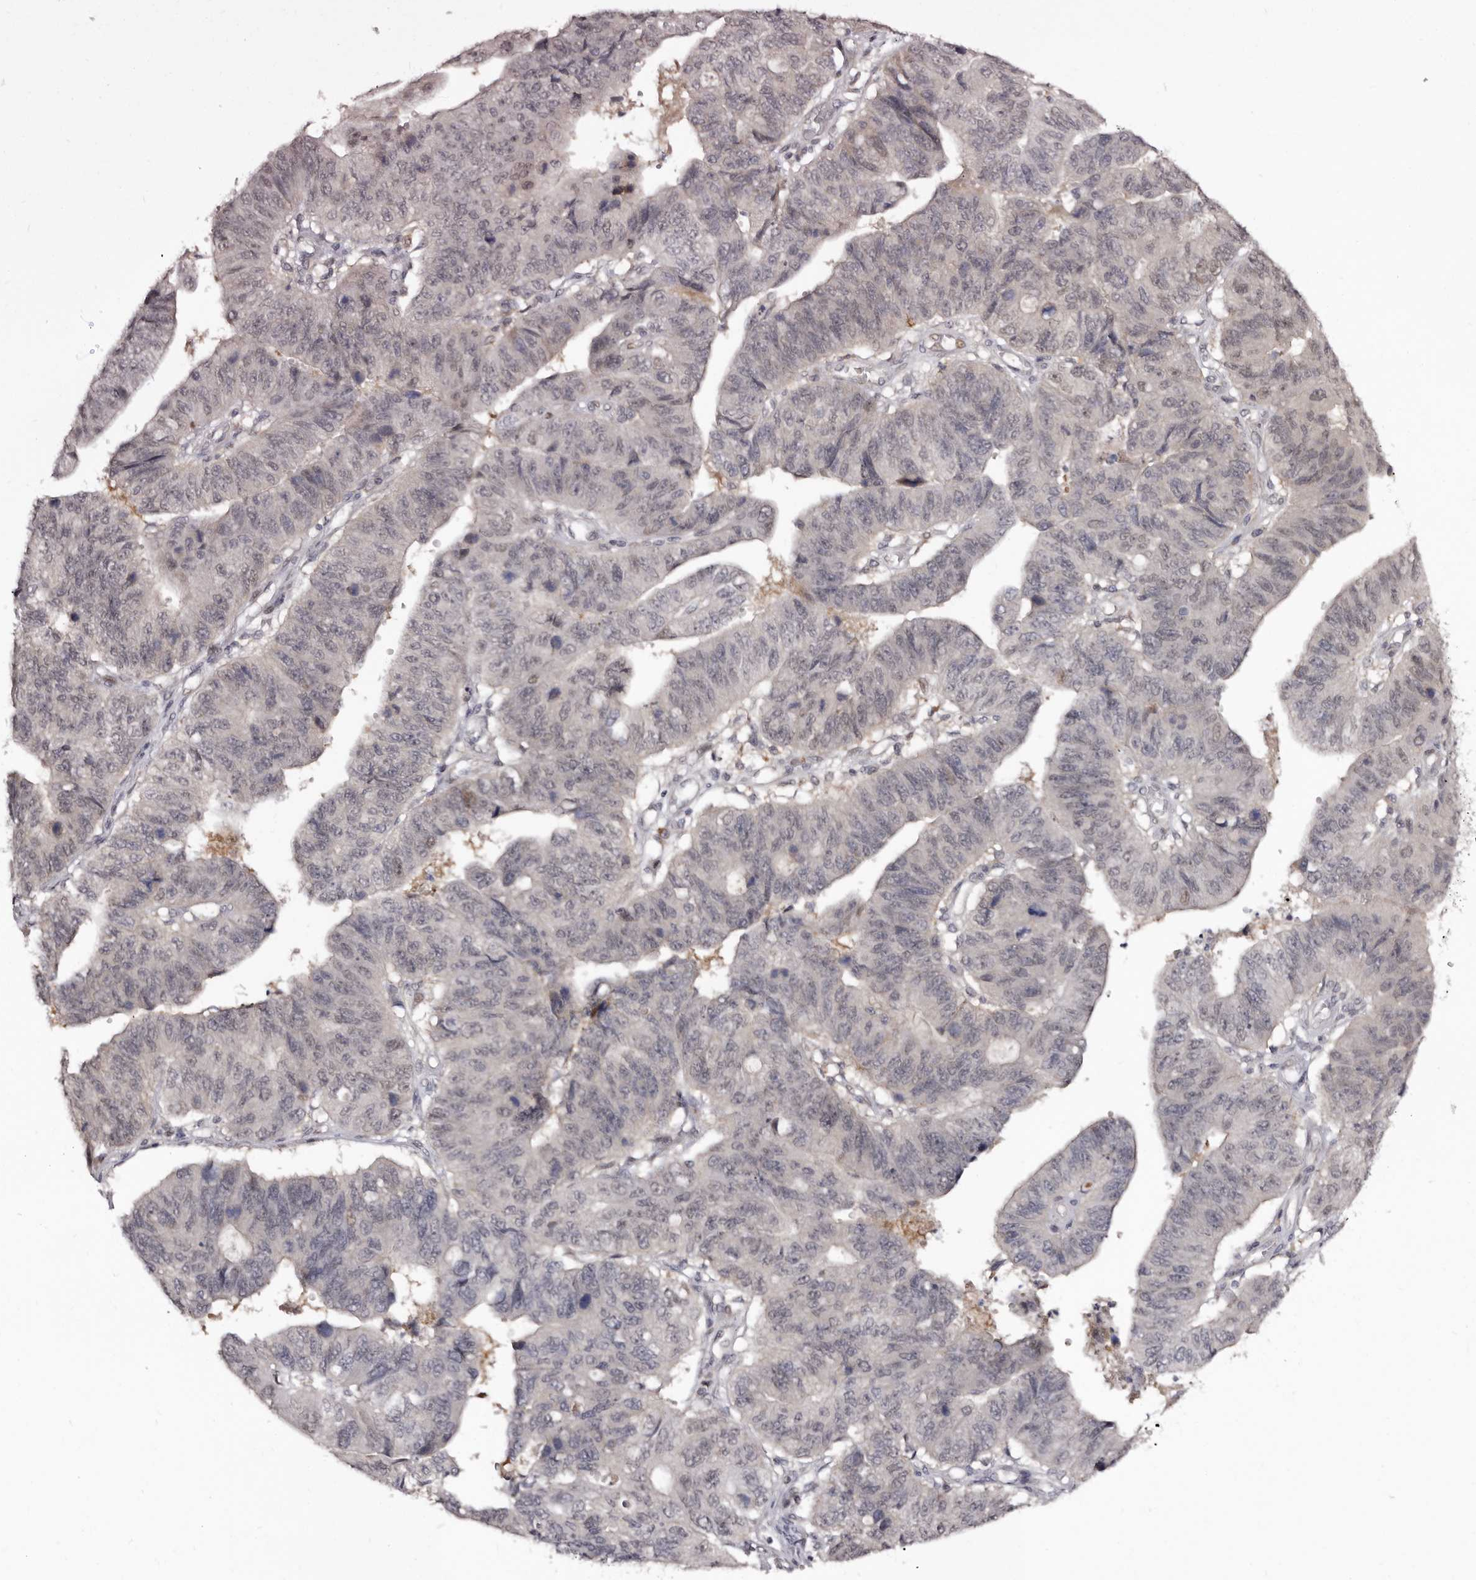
{"staining": {"intensity": "weak", "quantity": "<25%", "location": "nuclear"}, "tissue": "stomach cancer", "cell_type": "Tumor cells", "image_type": "cancer", "snomed": [{"axis": "morphology", "description": "Adenocarcinoma, NOS"}, {"axis": "topography", "description": "Stomach"}], "caption": "IHC photomicrograph of neoplastic tissue: stomach adenocarcinoma stained with DAB reveals no significant protein staining in tumor cells.", "gene": "PHF20L1", "patient": {"sex": "male", "age": 59}}